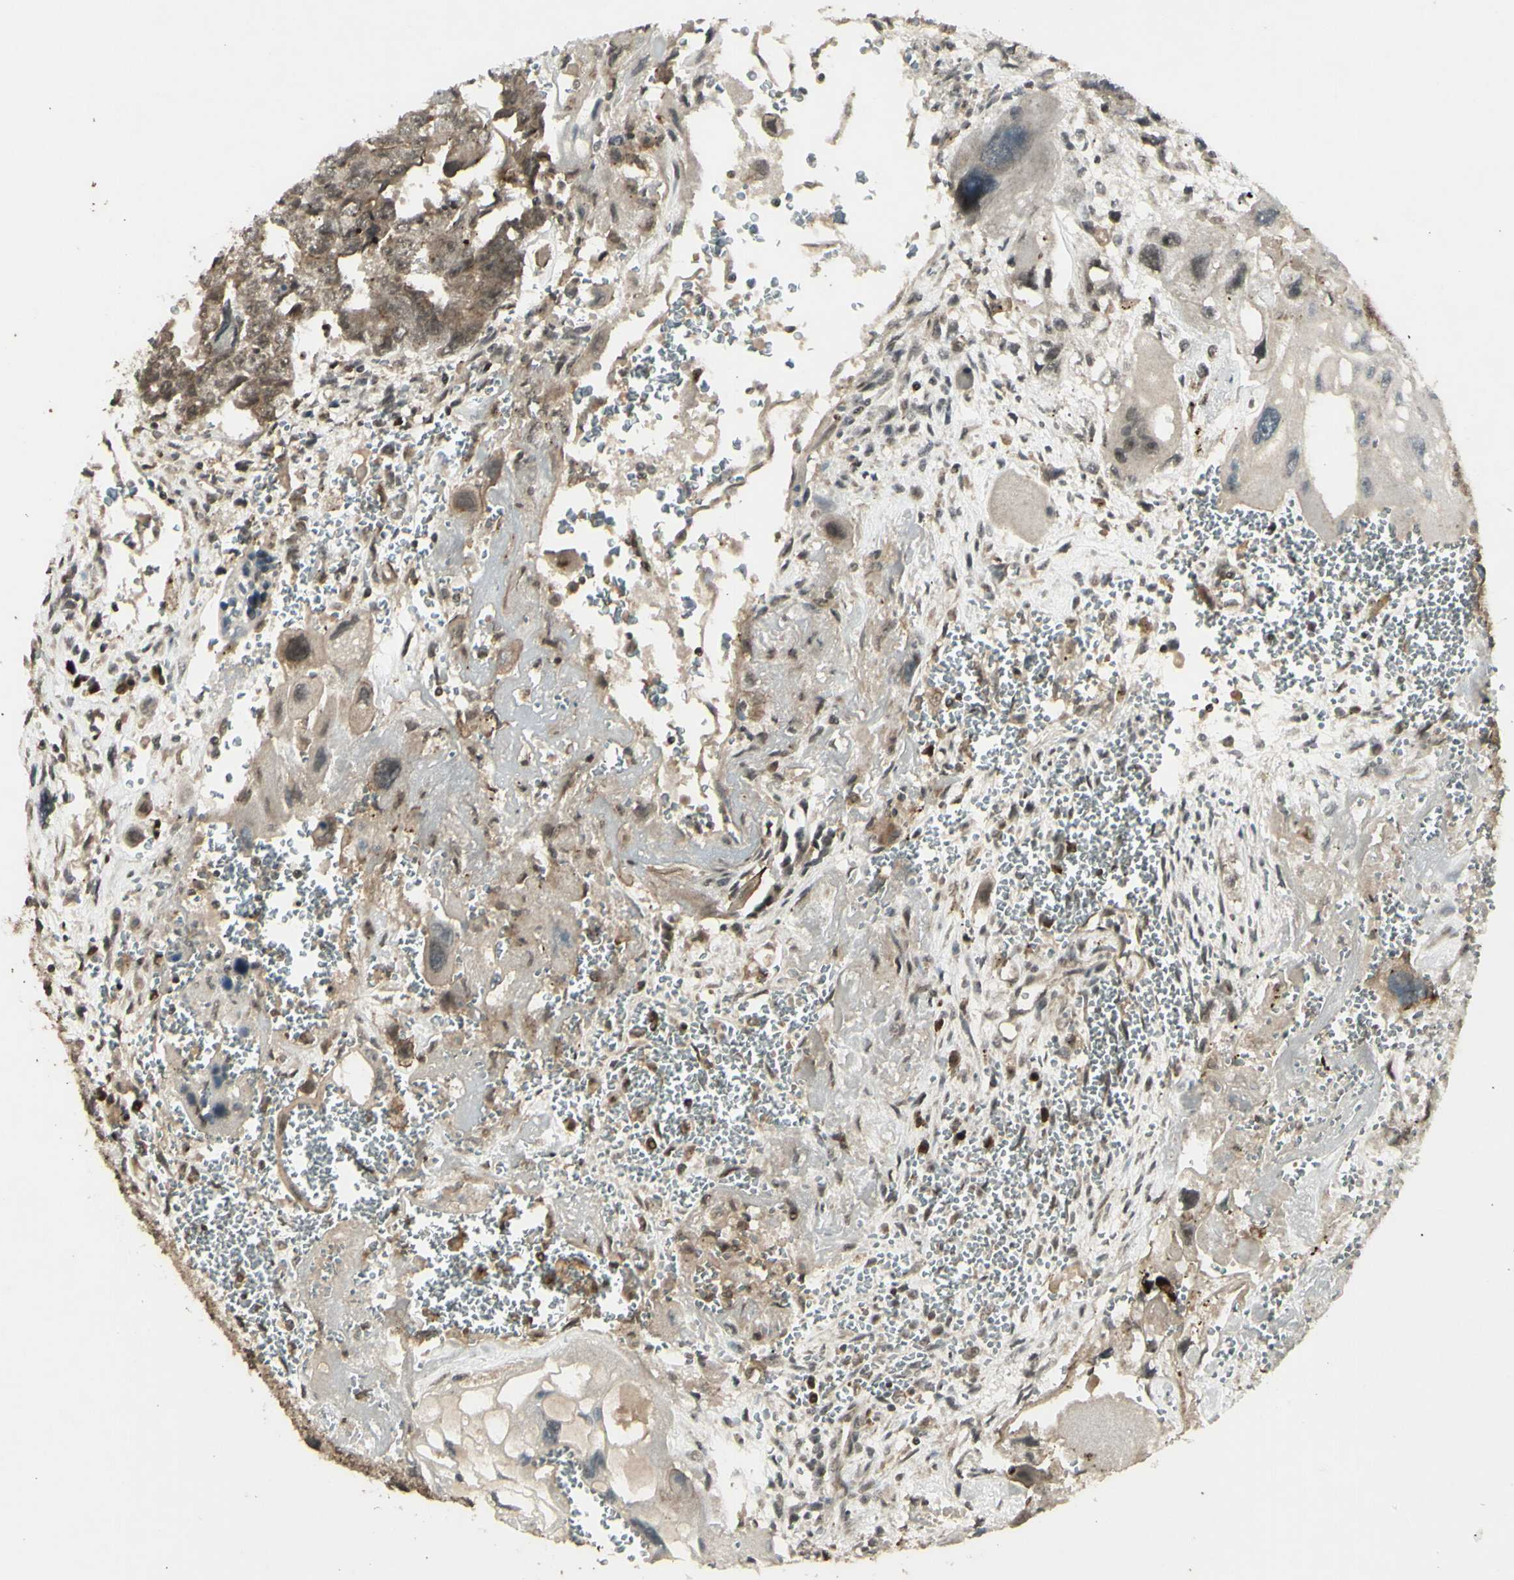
{"staining": {"intensity": "weak", "quantity": ">75%", "location": "cytoplasmic/membranous"}, "tissue": "testis cancer", "cell_type": "Tumor cells", "image_type": "cancer", "snomed": [{"axis": "morphology", "description": "Carcinoma, Embryonal, NOS"}, {"axis": "topography", "description": "Testis"}], "caption": "Human testis cancer stained for a protein (brown) shows weak cytoplasmic/membranous positive staining in approximately >75% of tumor cells.", "gene": "BLNK", "patient": {"sex": "male", "age": 28}}